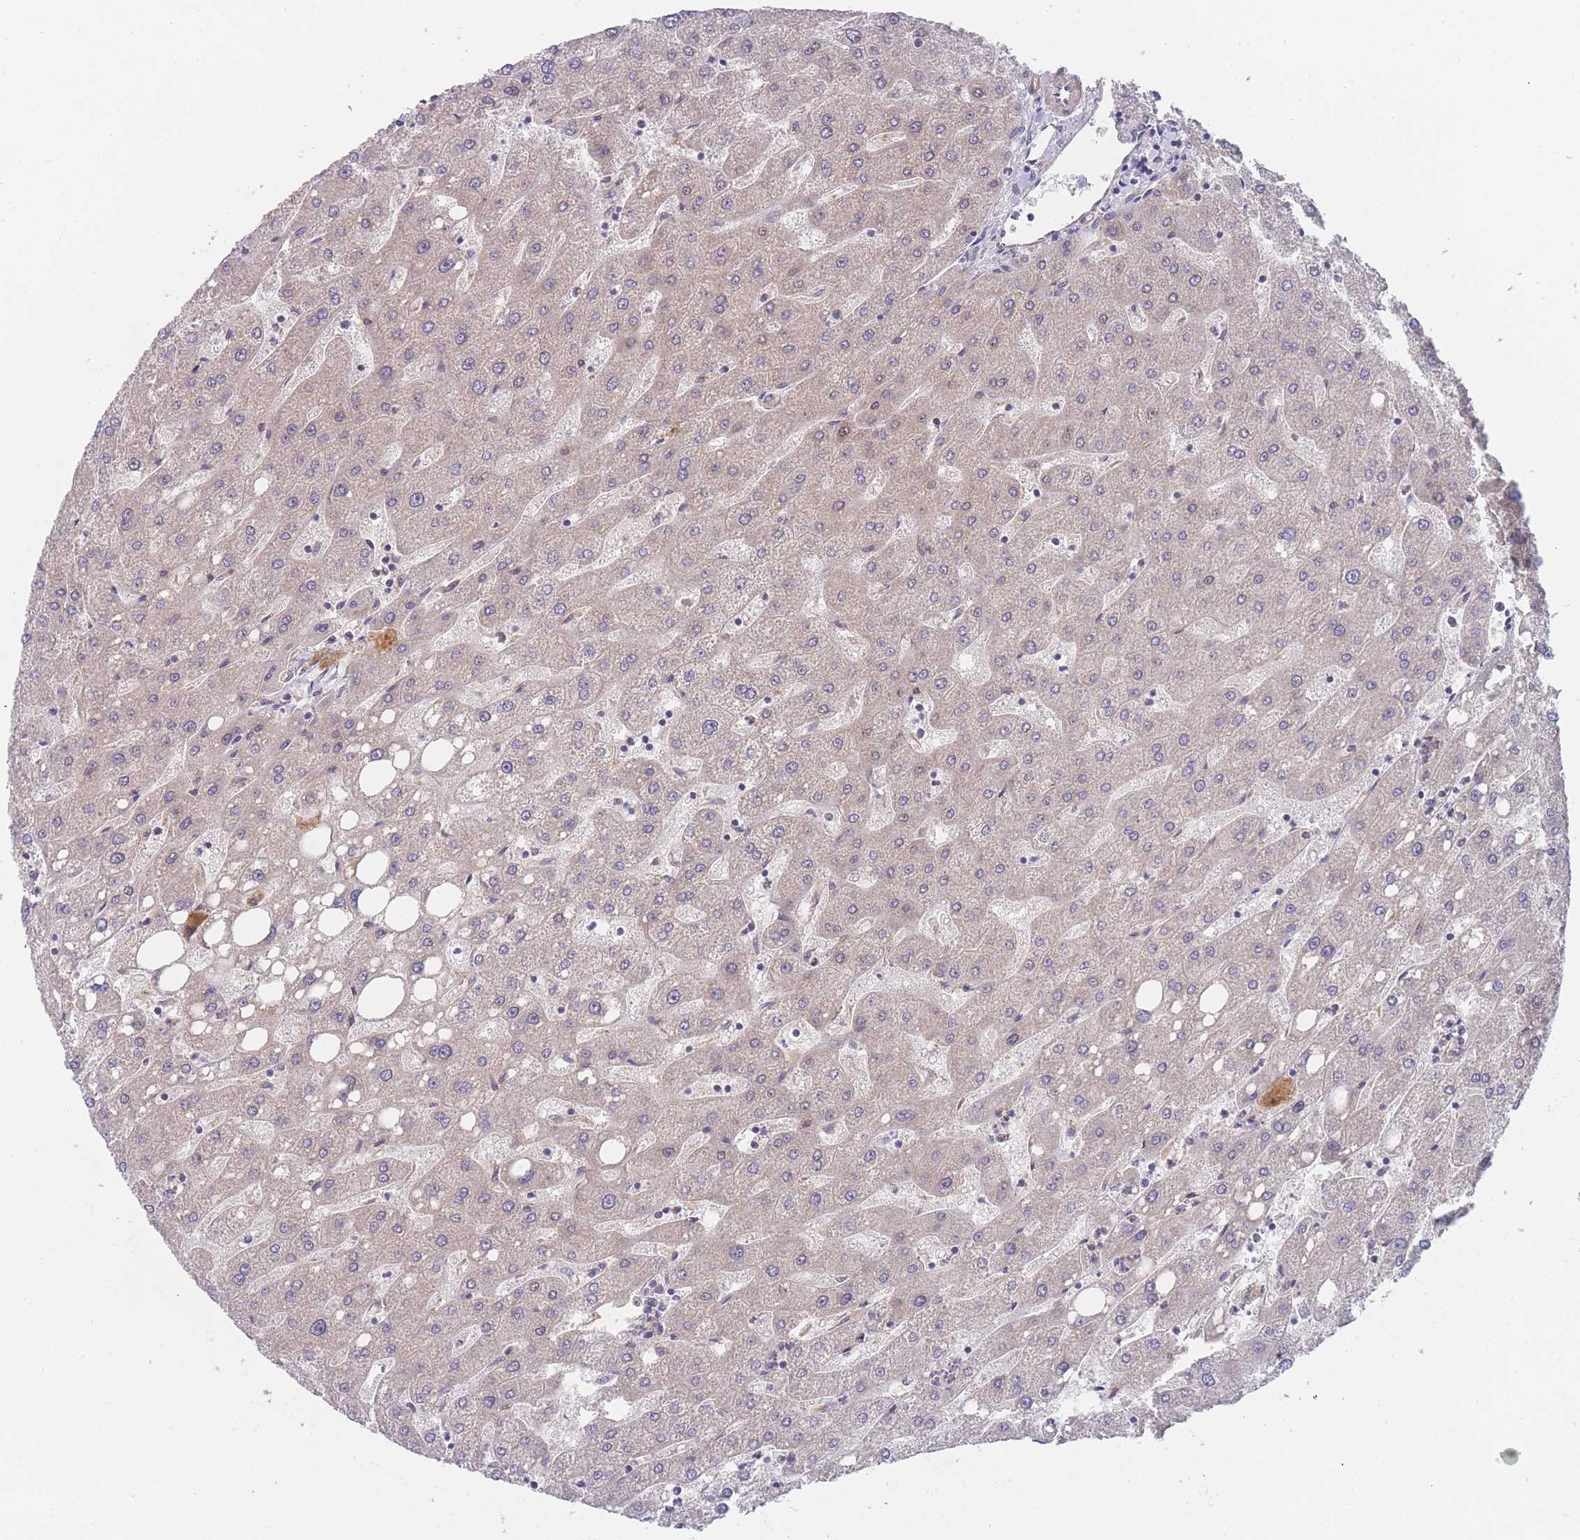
{"staining": {"intensity": "weak", "quantity": "<25%", "location": "cytoplasmic/membranous"}, "tissue": "liver", "cell_type": "Cholangiocytes", "image_type": "normal", "snomed": [{"axis": "morphology", "description": "Normal tissue, NOS"}, {"axis": "topography", "description": "Liver"}], "caption": "This is a photomicrograph of IHC staining of normal liver, which shows no expression in cholangiocytes.", "gene": "MTRES1", "patient": {"sex": "male", "age": 67}}